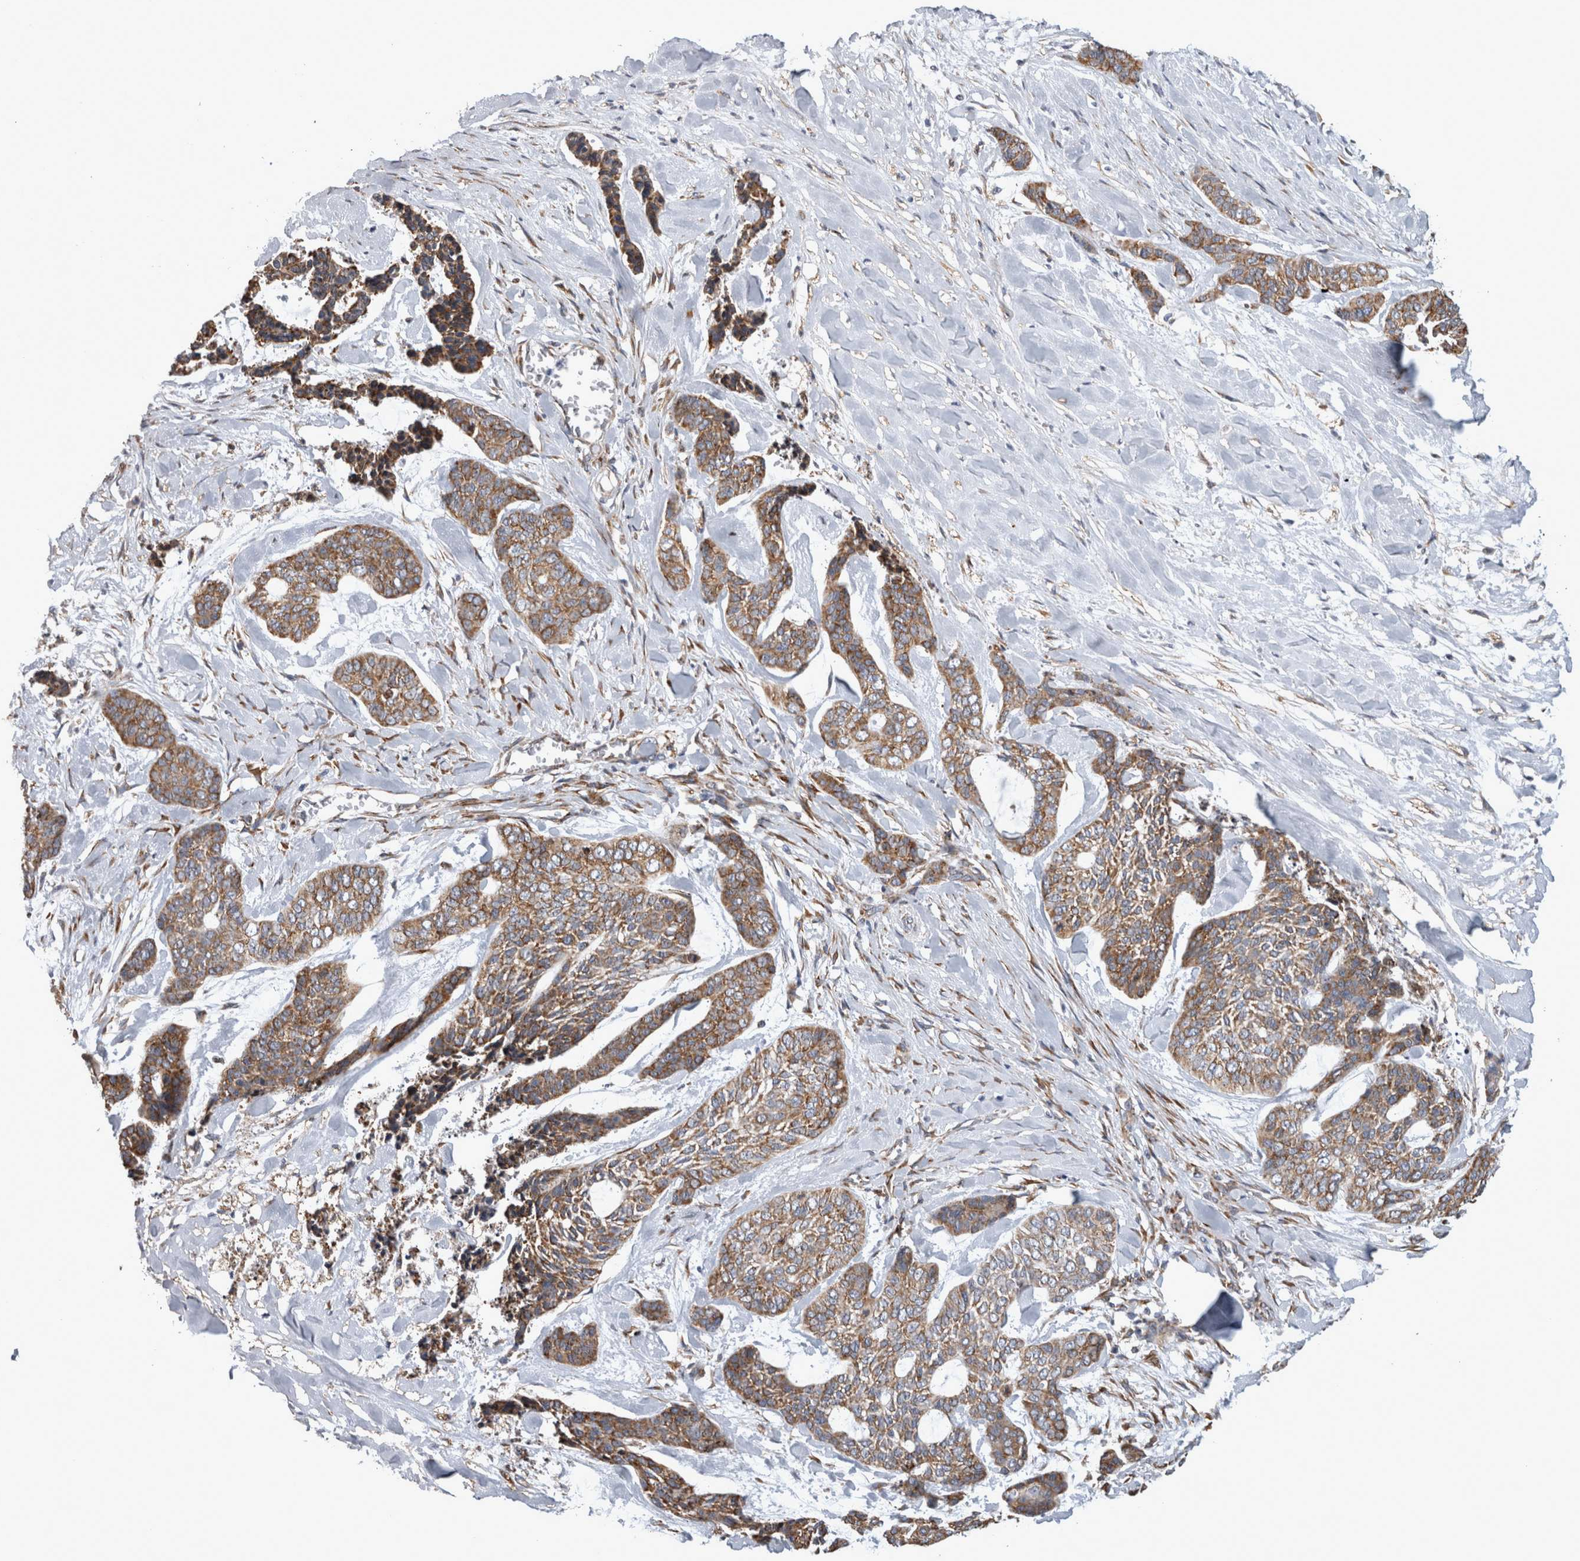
{"staining": {"intensity": "moderate", "quantity": ">75%", "location": "cytoplasmic/membranous"}, "tissue": "skin cancer", "cell_type": "Tumor cells", "image_type": "cancer", "snomed": [{"axis": "morphology", "description": "Basal cell carcinoma"}, {"axis": "topography", "description": "Skin"}], "caption": "An immunohistochemistry photomicrograph of tumor tissue is shown. Protein staining in brown highlights moderate cytoplasmic/membranous positivity in skin cancer within tumor cells.", "gene": "FHIP2B", "patient": {"sex": "female", "age": 64}}